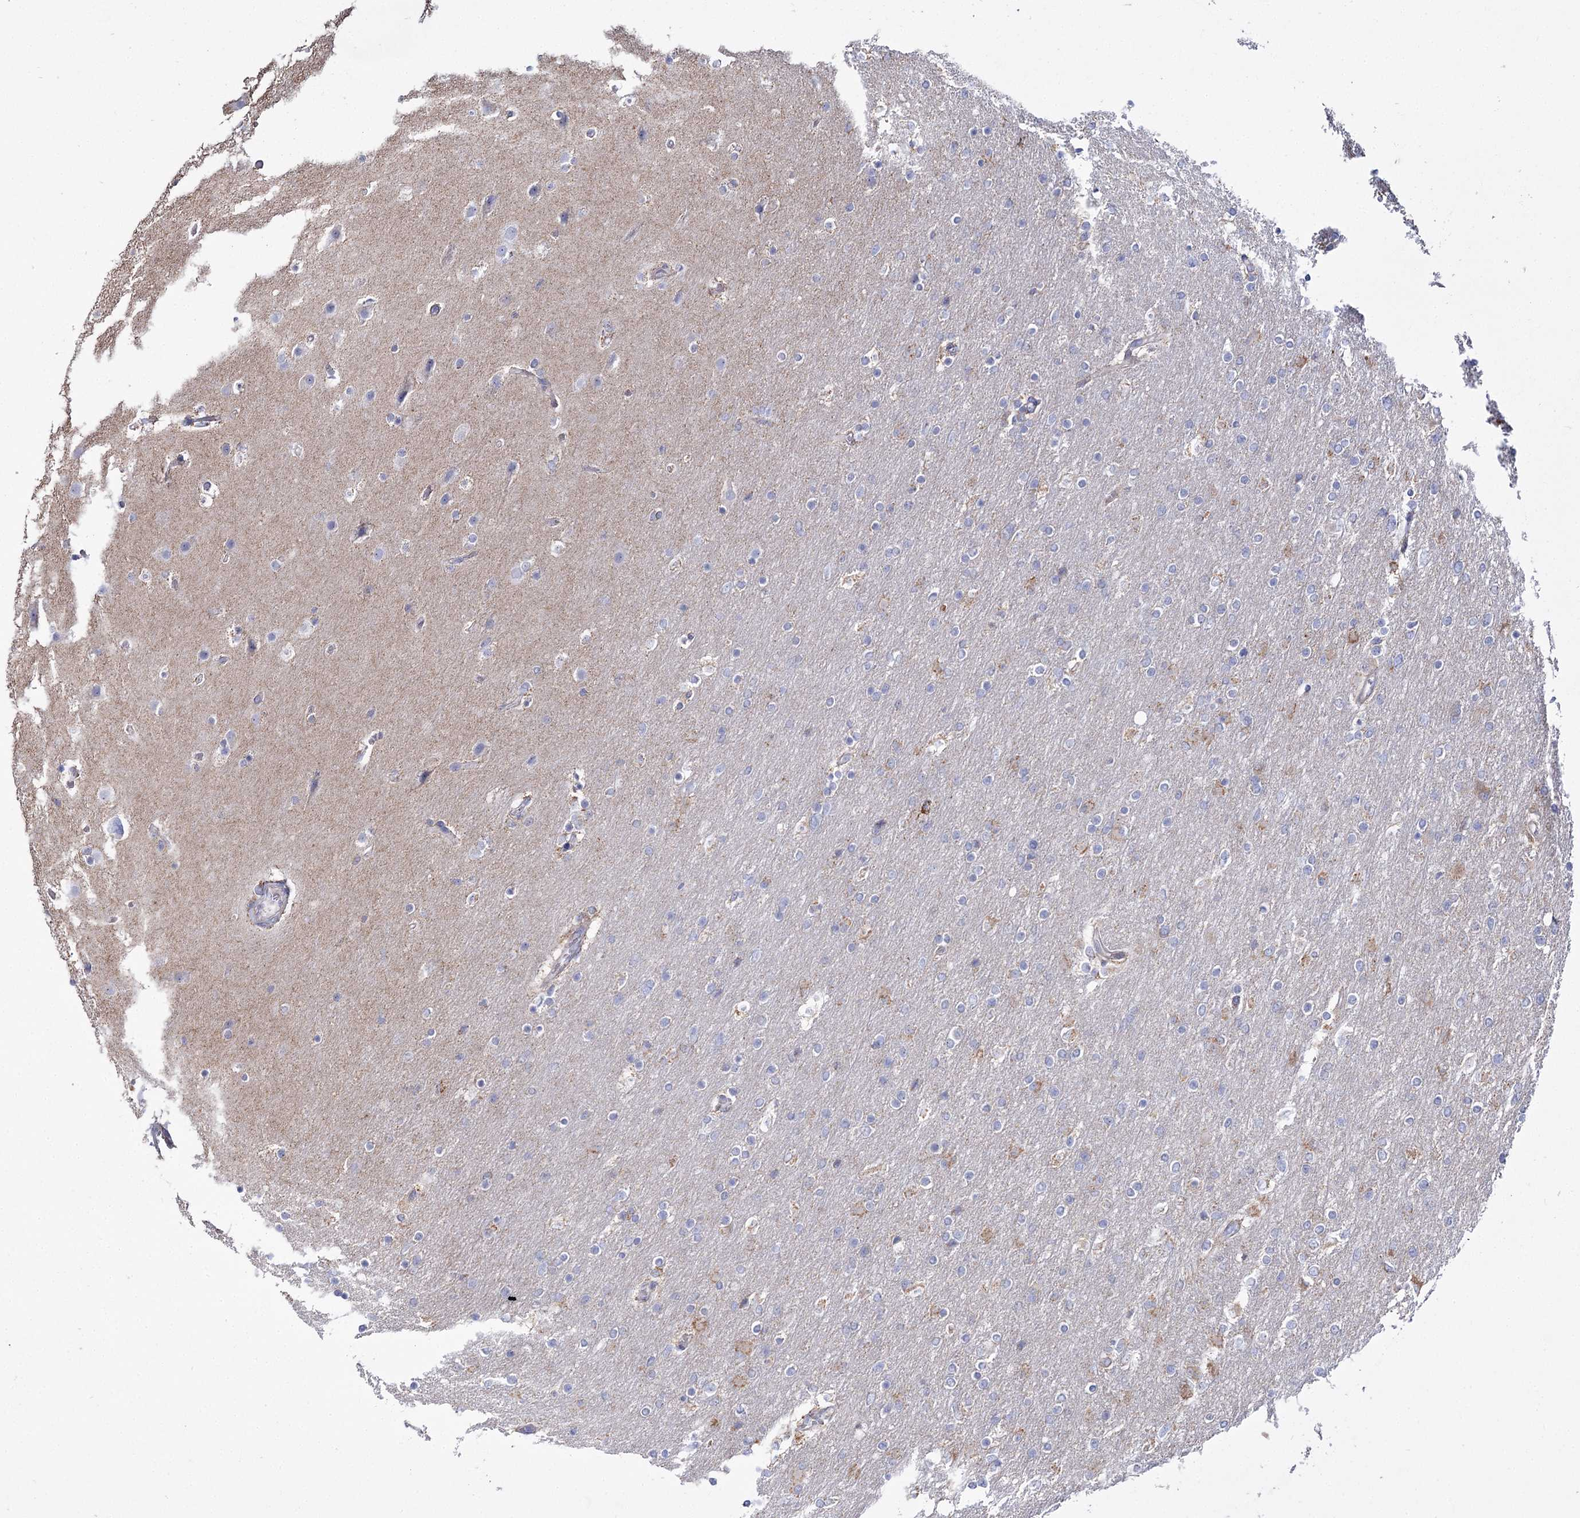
{"staining": {"intensity": "negative", "quantity": "none", "location": "none"}, "tissue": "glioma", "cell_type": "Tumor cells", "image_type": "cancer", "snomed": [{"axis": "morphology", "description": "Glioma, malignant, High grade"}, {"axis": "topography", "description": "Cerebral cortex"}], "caption": "Tumor cells are negative for brown protein staining in glioma. (DAB IHC with hematoxylin counter stain).", "gene": "SUOX", "patient": {"sex": "female", "age": 36}}